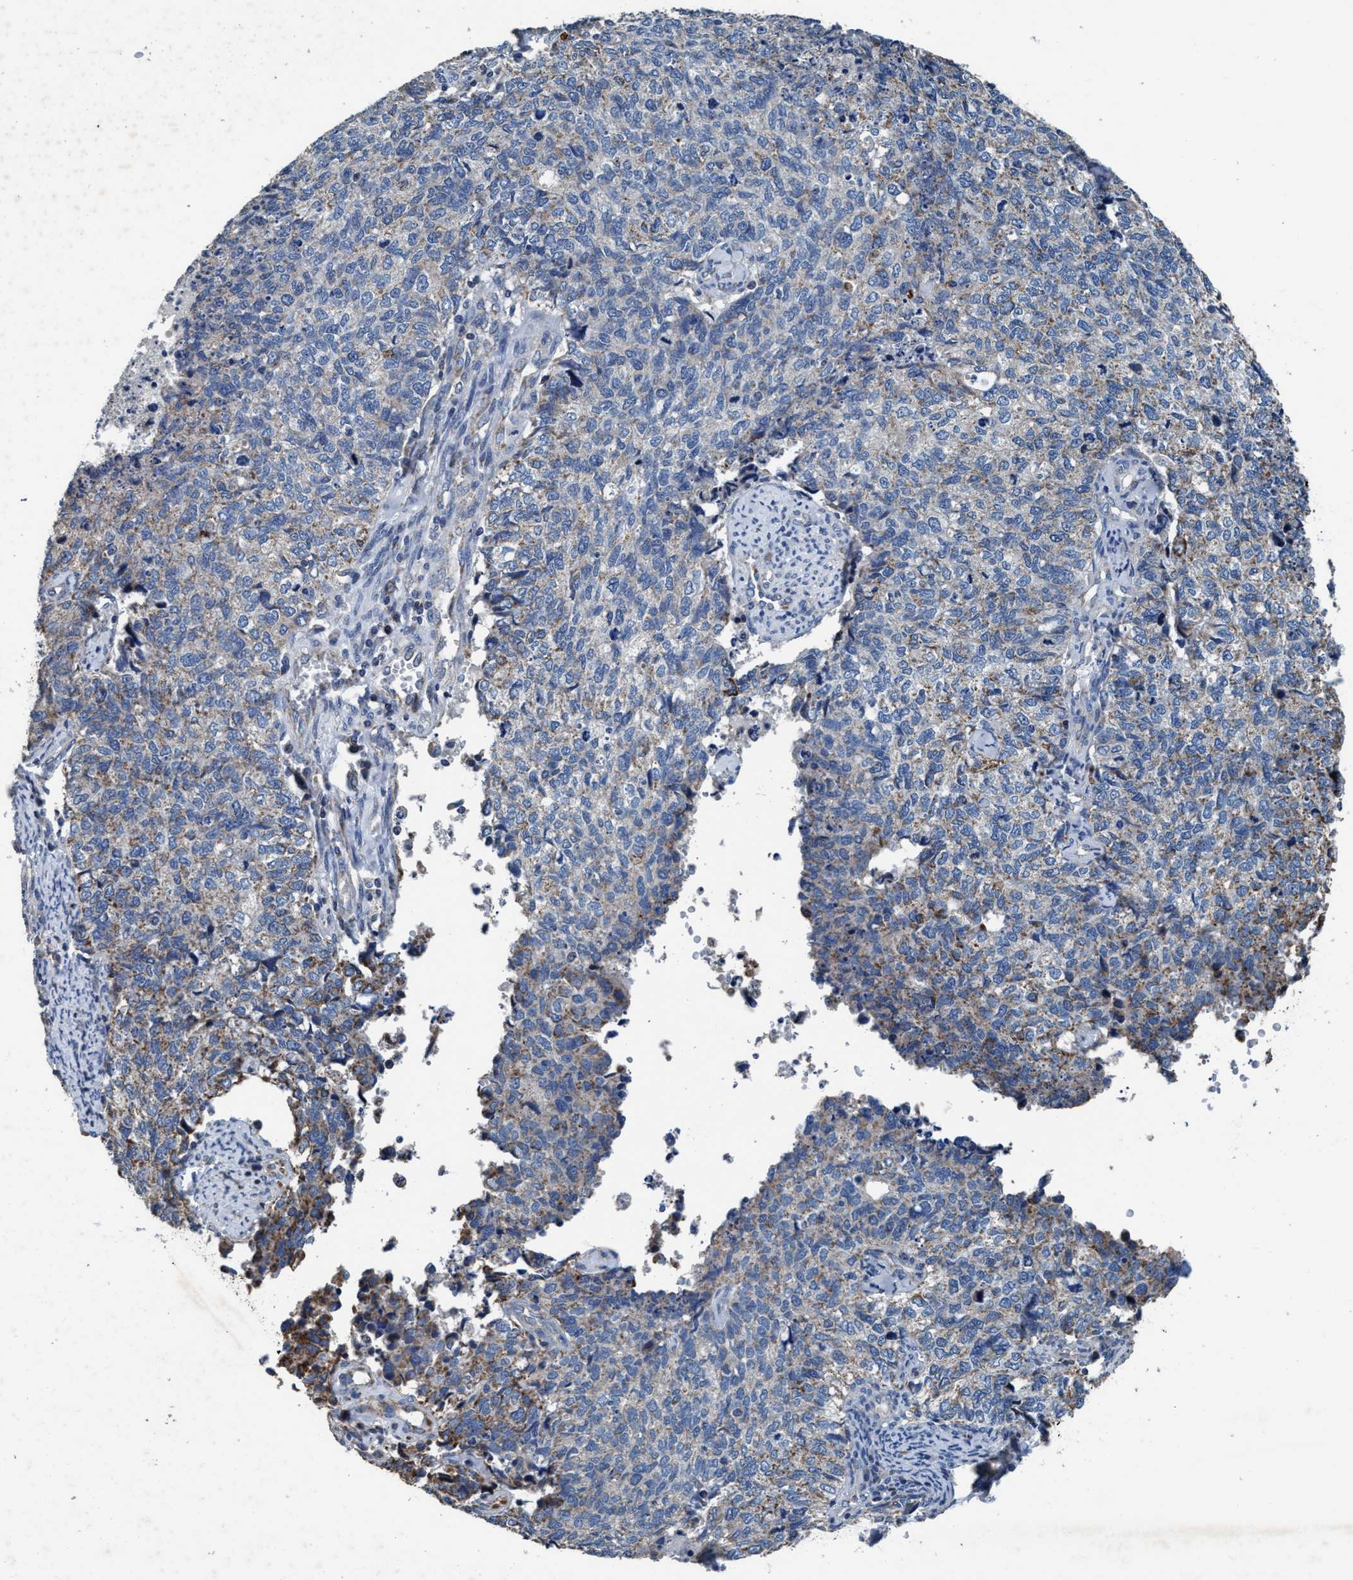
{"staining": {"intensity": "weak", "quantity": "25%-75%", "location": "cytoplasmic/membranous"}, "tissue": "cervical cancer", "cell_type": "Tumor cells", "image_type": "cancer", "snomed": [{"axis": "morphology", "description": "Squamous cell carcinoma, NOS"}, {"axis": "topography", "description": "Cervix"}], "caption": "Cervical squamous cell carcinoma was stained to show a protein in brown. There is low levels of weak cytoplasmic/membranous positivity in approximately 25%-75% of tumor cells.", "gene": "ANKFN1", "patient": {"sex": "female", "age": 63}}